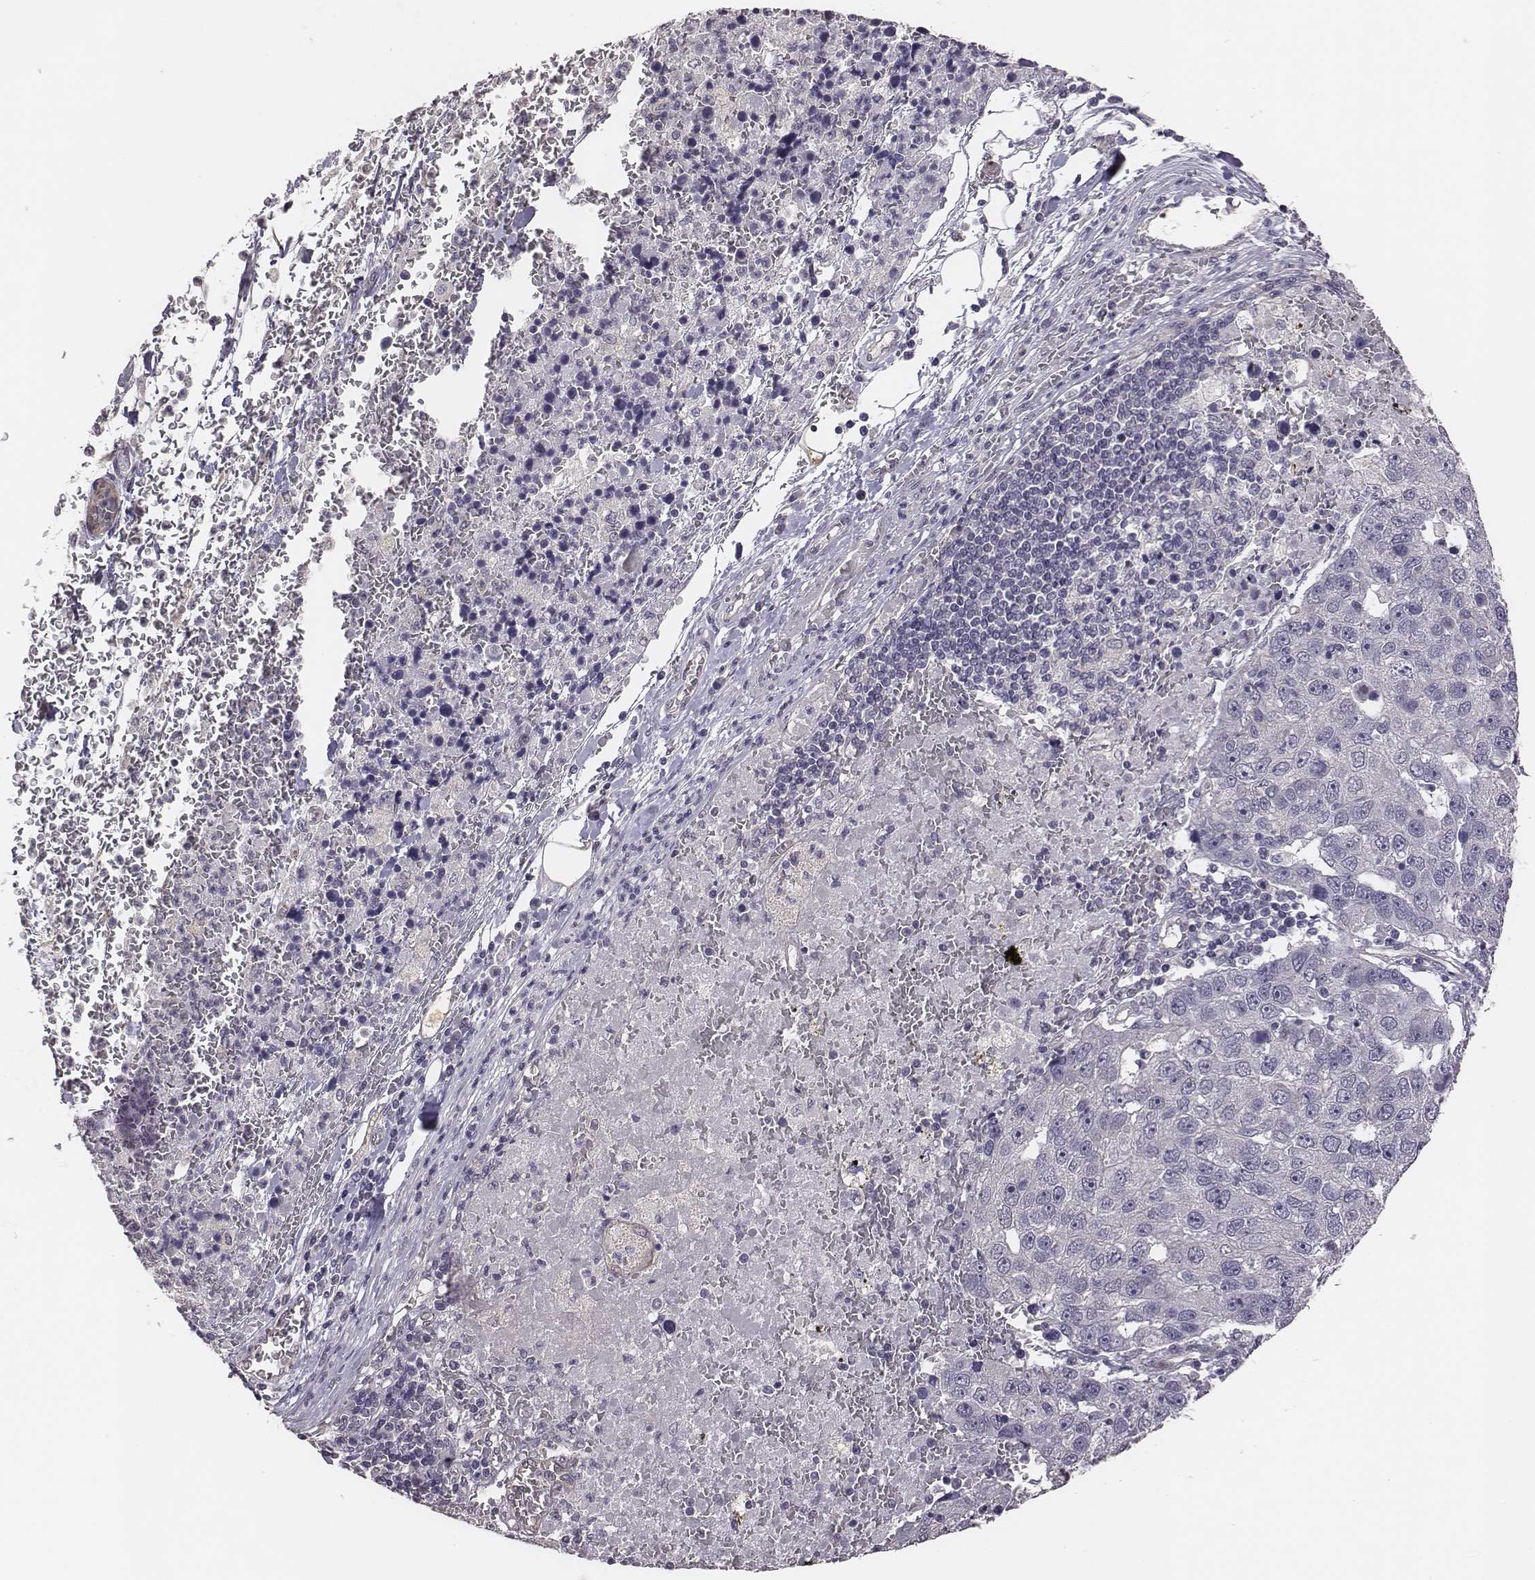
{"staining": {"intensity": "negative", "quantity": "none", "location": "none"}, "tissue": "pancreatic cancer", "cell_type": "Tumor cells", "image_type": "cancer", "snomed": [{"axis": "morphology", "description": "Adenocarcinoma, NOS"}, {"axis": "topography", "description": "Pancreas"}], "caption": "Pancreatic cancer (adenocarcinoma) was stained to show a protein in brown. There is no significant expression in tumor cells. Nuclei are stained in blue.", "gene": "SCARF1", "patient": {"sex": "female", "age": 61}}